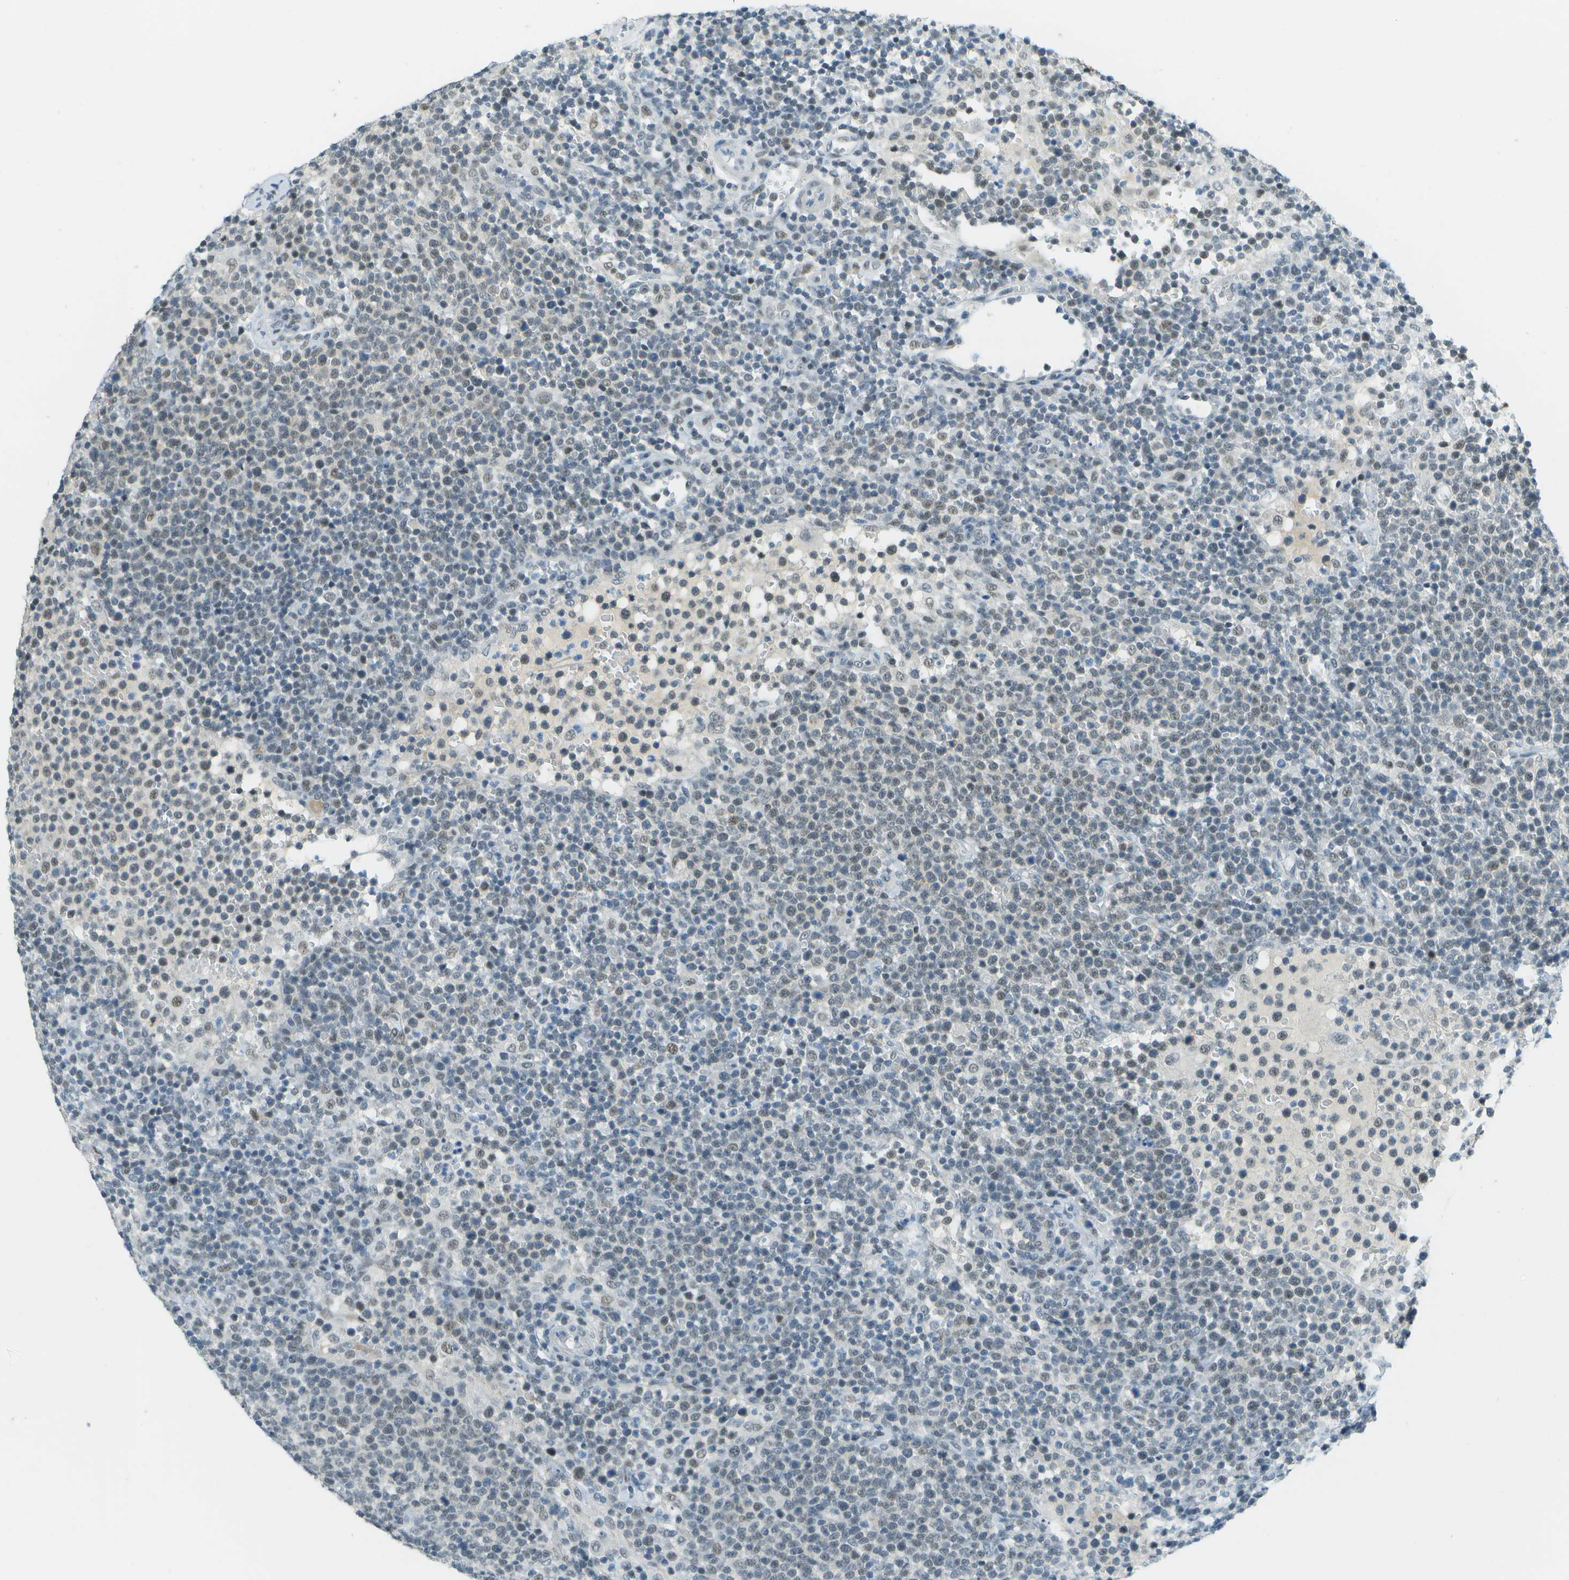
{"staining": {"intensity": "weak", "quantity": "25%-75%", "location": "nuclear"}, "tissue": "lymphoma", "cell_type": "Tumor cells", "image_type": "cancer", "snomed": [{"axis": "morphology", "description": "Malignant lymphoma, non-Hodgkin's type, High grade"}, {"axis": "topography", "description": "Lymph node"}], "caption": "Immunohistochemistry staining of high-grade malignant lymphoma, non-Hodgkin's type, which reveals low levels of weak nuclear staining in approximately 25%-75% of tumor cells indicating weak nuclear protein expression. The staining was performed using DAB (3,3'-diaminobenzidine) (brown) for protein detection and nuclei were counterstained in hematoxylin (blue).", "gene": "NEK11", "patient": {"sex": "male", "age": 61}}